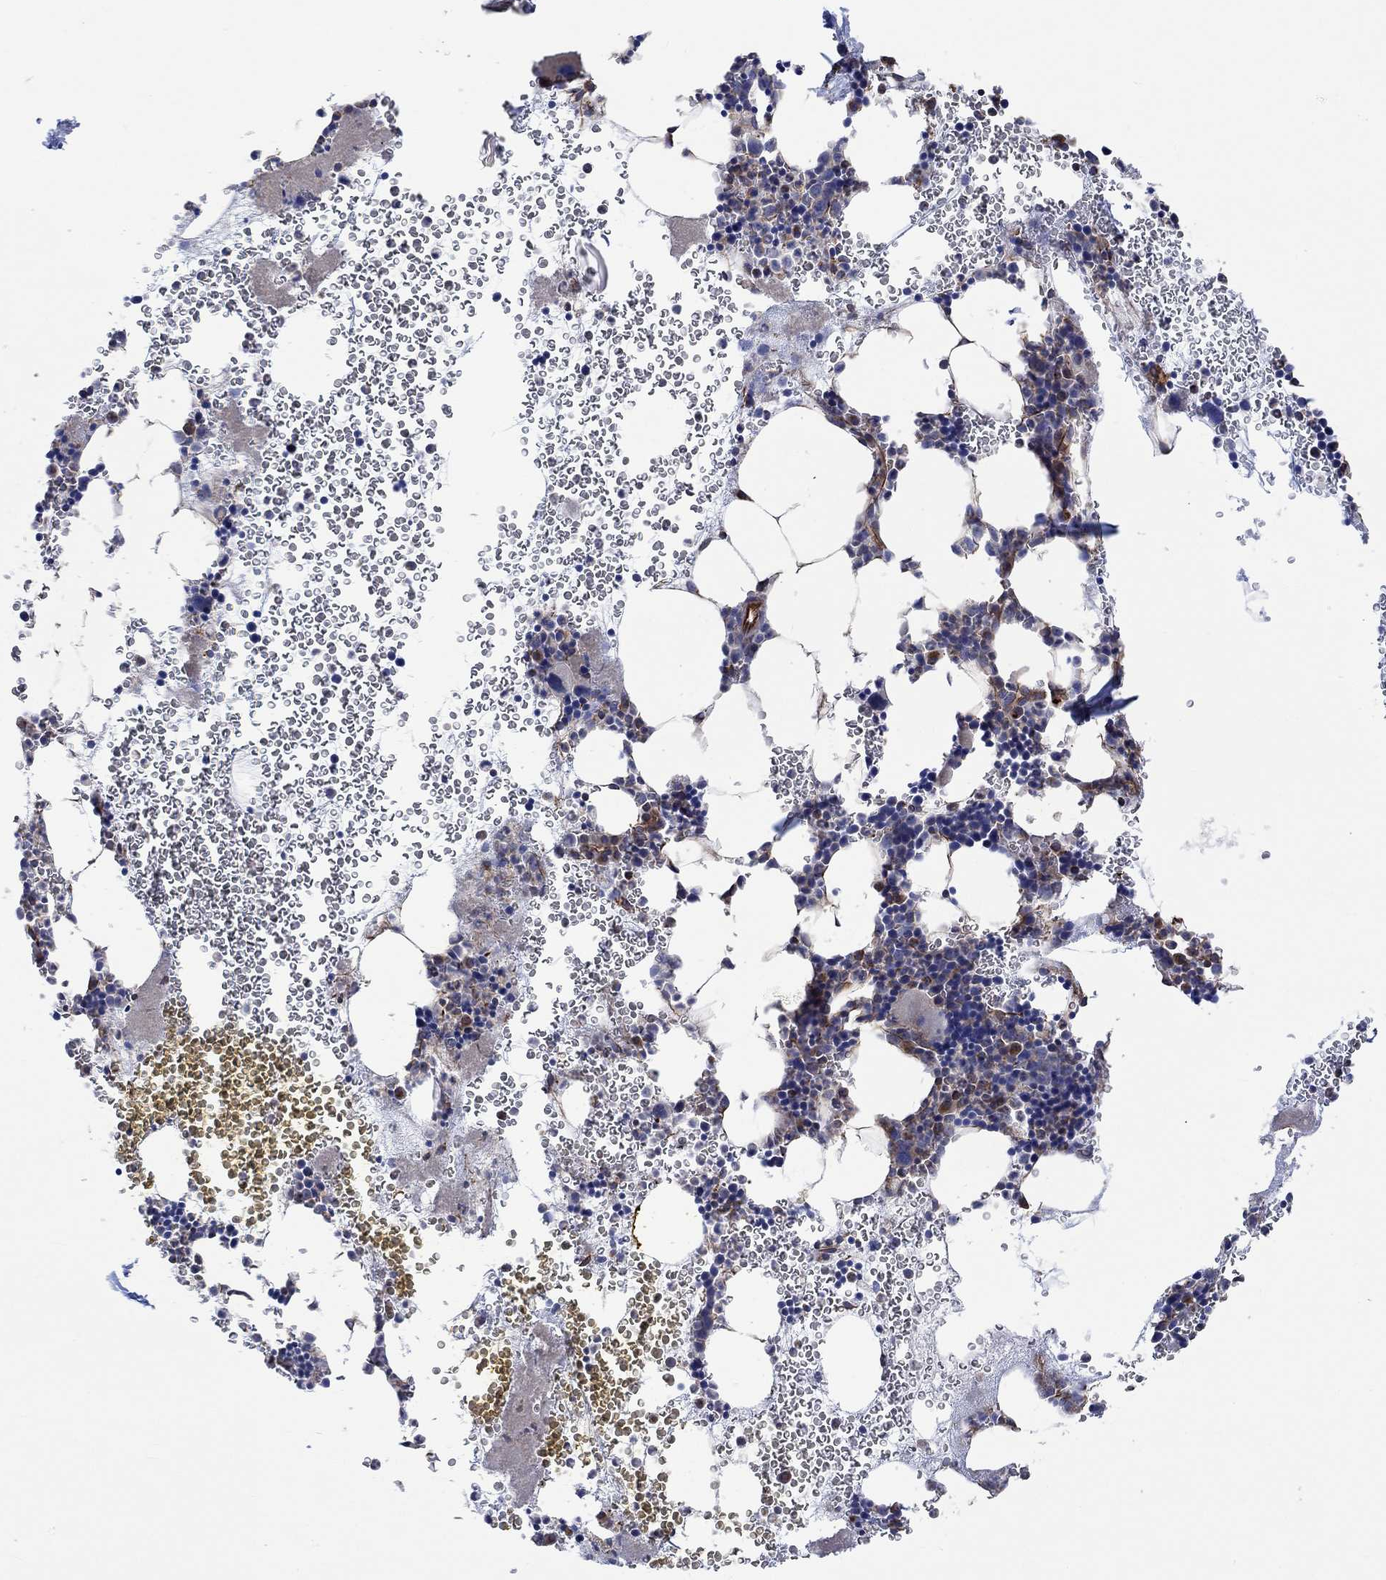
{"staining": {"intensity": "moderate", "quantity": "<25%", "location": "cytoplasmic/membranous"}, "tissue": "bone marrow", "cell_type": "Hematopoietic cells", "image_type": "normal", "snomed": [{"axis": "morphology", "description": "Normal tissue, NOS"}, {"axis": "topography", "description": "Bone marrow"}], "caption": "Immunohistochemical staining of benign human bone marrow reveals <25% levels of moderate cytoplasmic/membranous protein expression in about <25% of hematopoietic cells. (DAB (3,3'-diaminobenzidine) IHC, brown staining for protein, blue staining for nuclei).", "gene": "CAMK1D", "patient": {"sex": "male", "age": 44}}